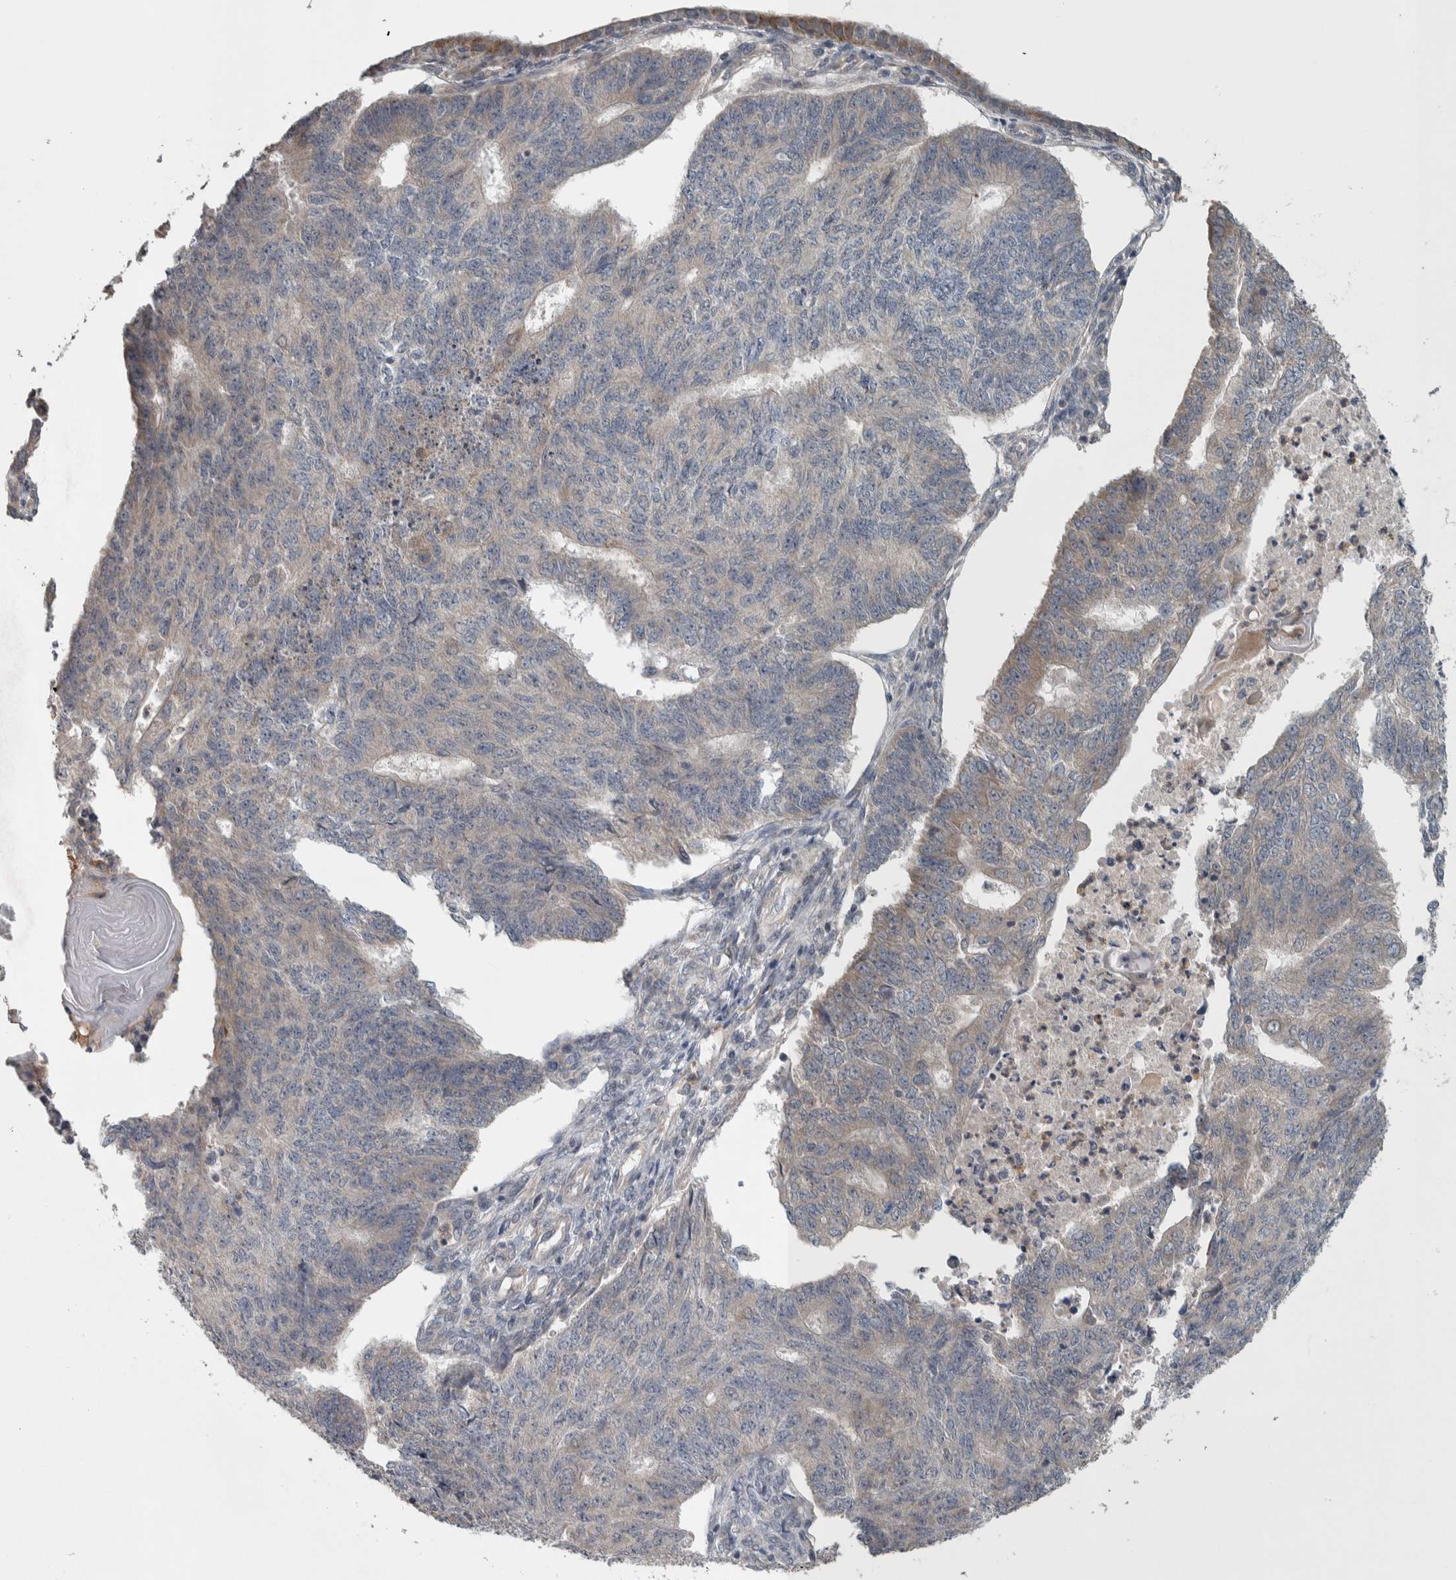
{"staining": {"intensity": "weak", "quantity": "<25%", "location": "cytoplasmic/membranous"}, "tissue": "endometrial cancer", "cell_type": "Tumor cells", "image_type": "cancer", "snomed": [{"axis": "morphology", "description": "Adenocarcinoma, NOS"}, {"axis": "topography", "description": "Endometrium"}], "caption": "Tumor cells show no significant protein expression in endometrial cancer. (DAB (3,3'-diaminobenzidine) immunohistochemistry (IHC) visualized using brightfield microscopy, high magnification).", "gene": "SRP68", "patient": {"sex": "female", "age": 32}}